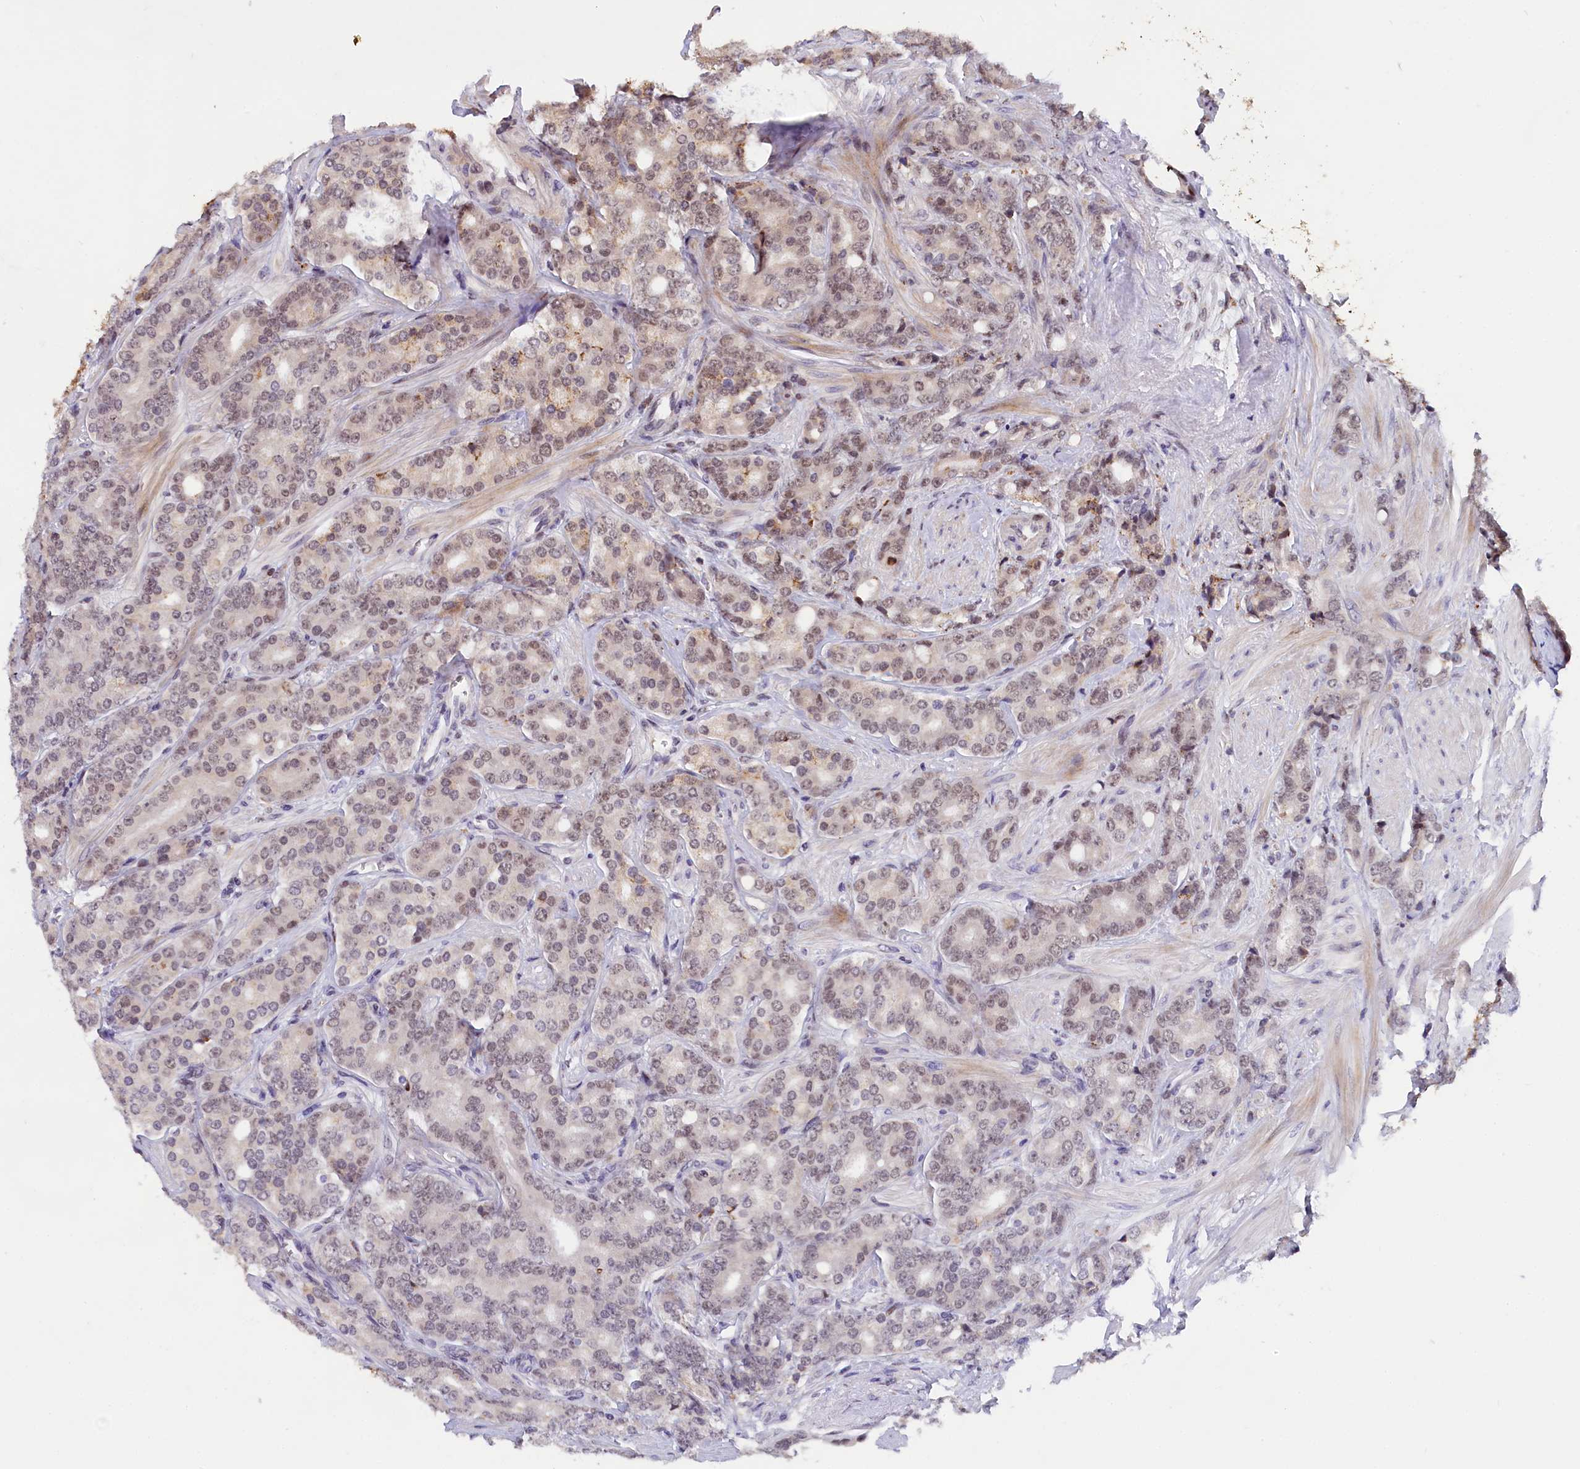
{"staining": {"intensity": "weak", "quantity": "25%-75%", "location": "nuclear"}, "tissue": "prostate cancer", "cell_type": "Tumor cells", "image_type": "cancer", "snomed": [{"axis": "morphology", "description": "Adenocarcinoma, High grade"}, {"axis": "topography", "description": "Prostate"}], "caption": "DAB (3,3'-diaminobenzidine) immunohistochemical staining of human adenocarcinoma (high-grade) (prostate) demonstrates weak nuclear protein positivity in about 25%-75% of tumor cells. (IHC, brightfield microscopy, high magnification).", "gene": "FBXO45", "patient": {"sex": "male", "age": 62}}